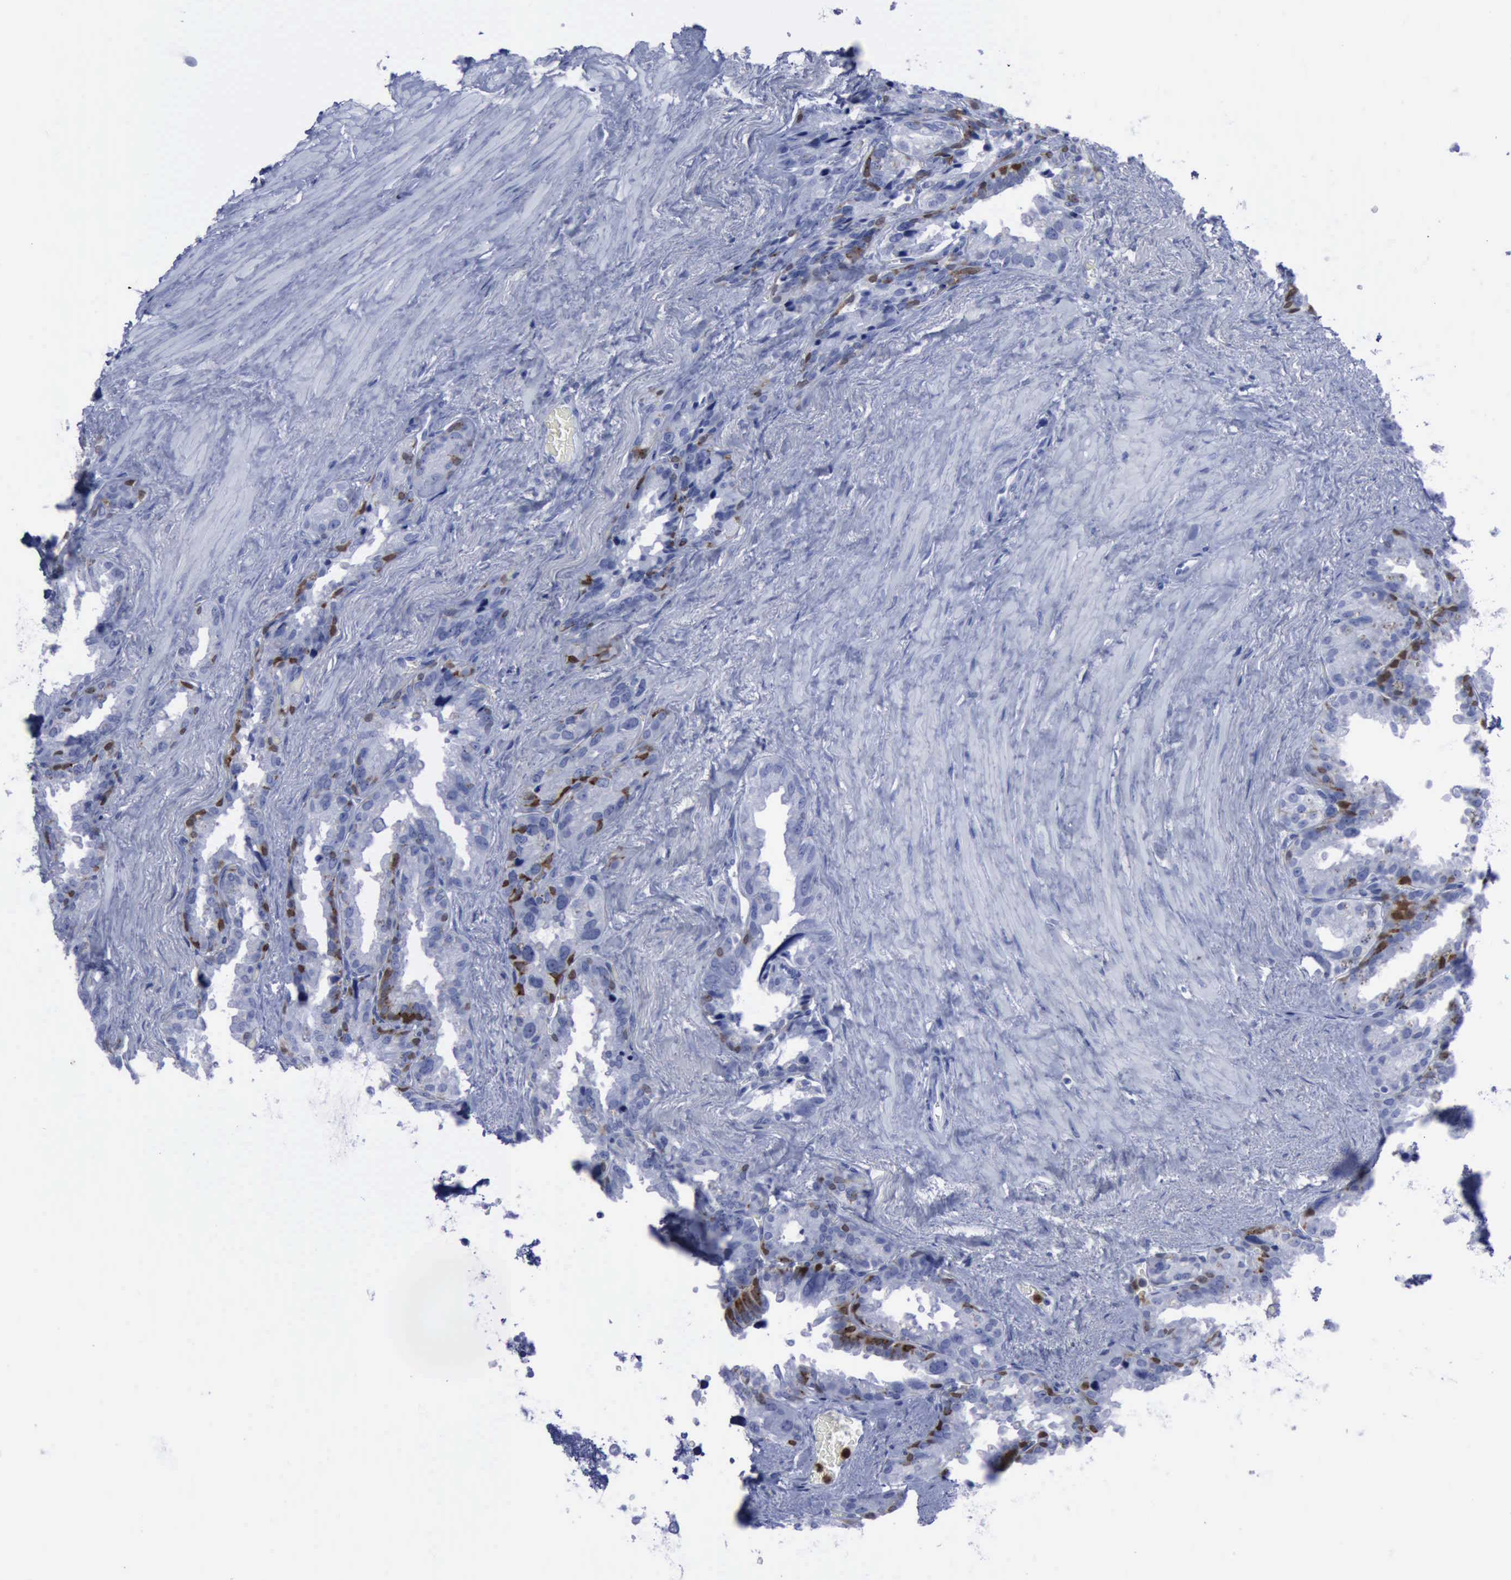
{"staining": {"intensity": "strong", "quantity": "<25%", "location": "cytoplasmic/membranous,nuclear"}, "tissue": "seminal vesicle", "cell_type": "Glandular cells", "image_type": "normal", "snomed": [{"axis": "morphology", "description": "Normal tissue, NOS"}, {"axis": "topography", "description": "Prostate"}, {"axis": "topography", "description": "Seminal veicle"}], "caption": "This is a micrograph of IHC staining of benign seminal vesicle, which shows strong expression in the cytoplasmic/membranous,nuclear of glandular cells.", "gene": "CSTA", "patient": {"sex": "male", "age": 63}}